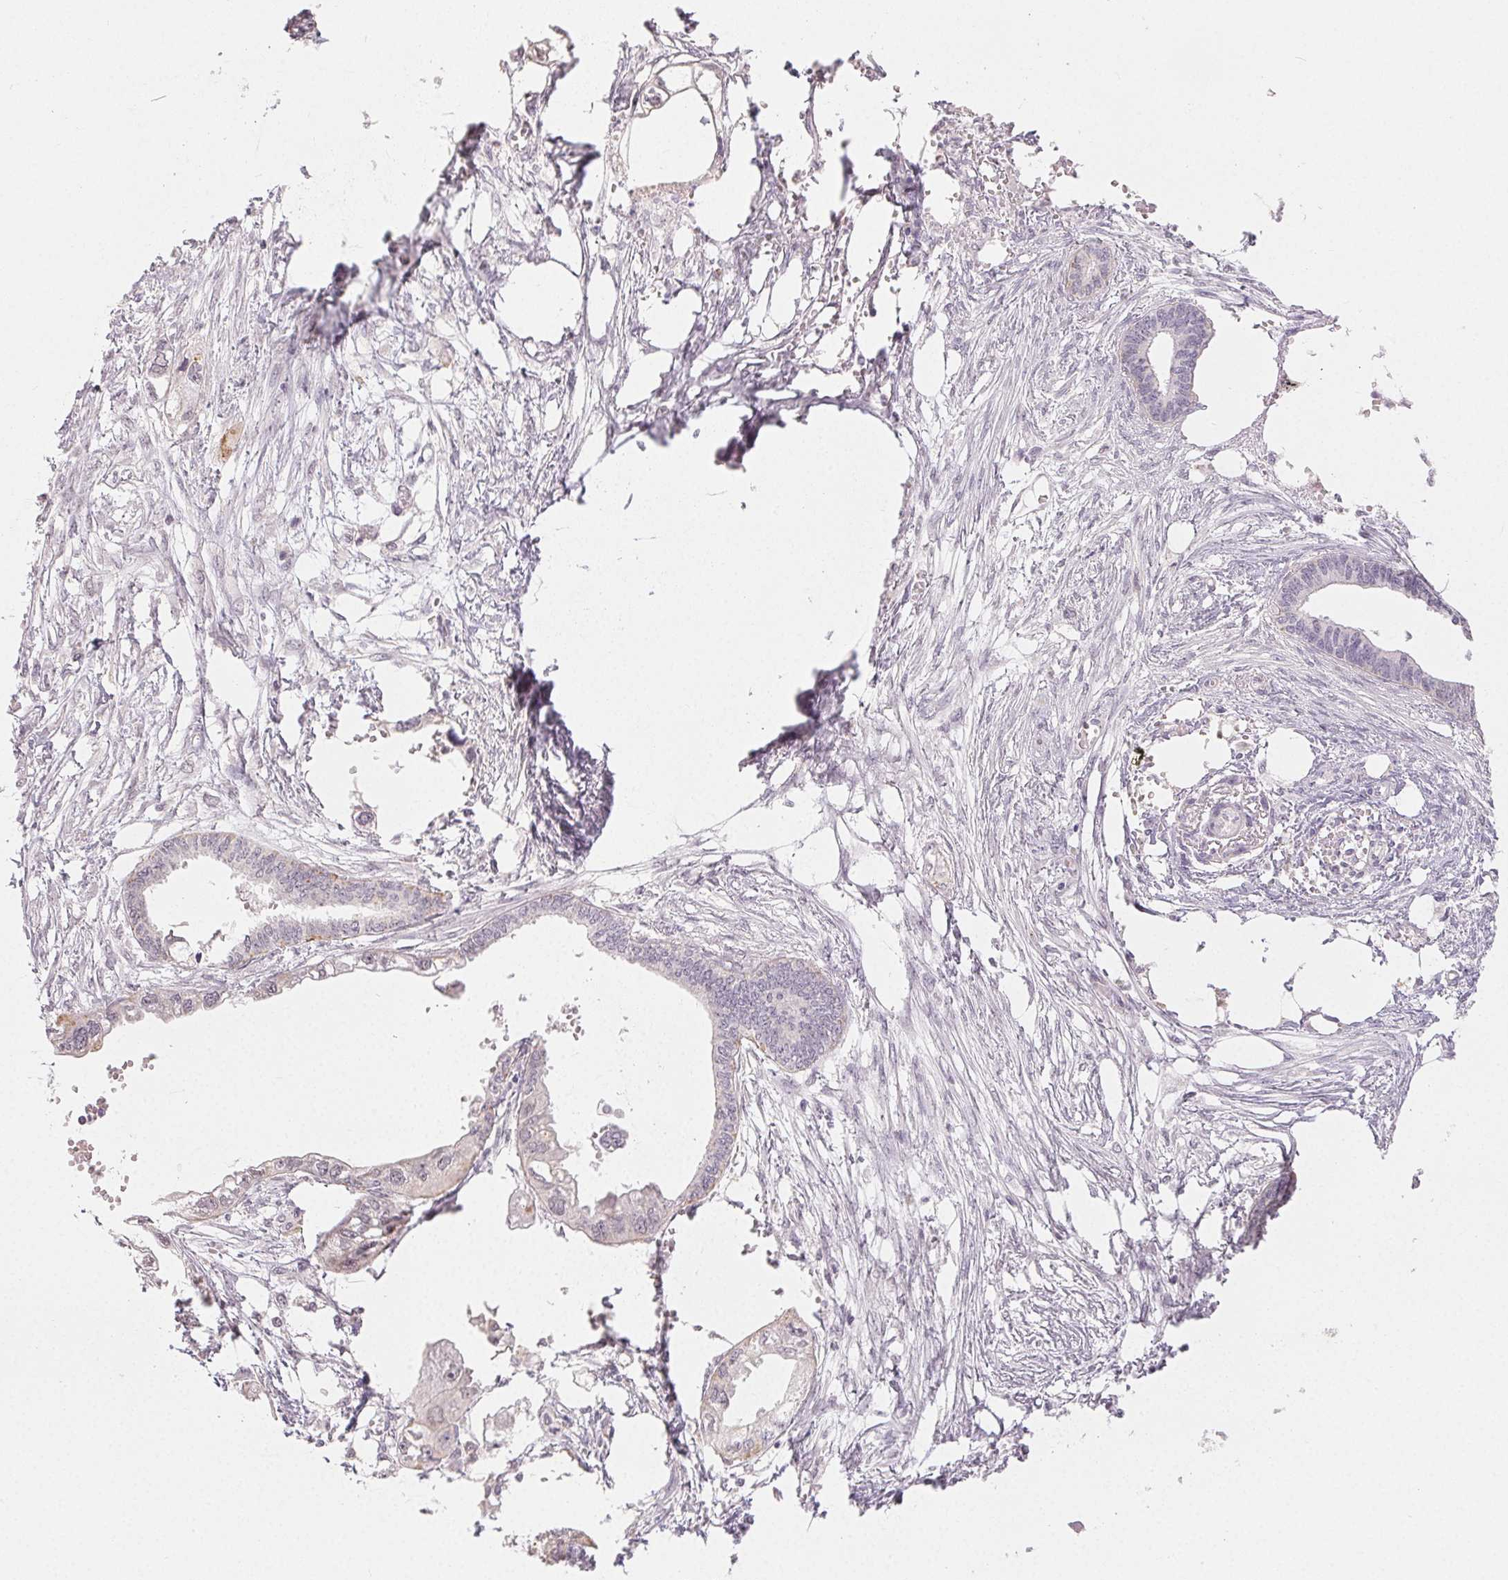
{"staining": {"intensity": "negative", "quantity": "none", "location": "none"}, "tissue": "endometrial cancer", "cell_type": "Tumor cells", "image_type": "cancer", "snomed": [{"axis": "morphology", "description": "Adenocarcinoma, NOS"}, {"axis": "morphology", "description": "Adenocarcinoma, metastatic, NOS"}, {"axis": "topography", "description": "Adipose tissue"}, {"axis": "topography", "description": "Endometrium"}], "caption": "DAB (3,3'-diaminobenzidine) immunohistochemical staining of endometrial cancer demonstrates no significant positivity in tumor cells.", "gene": "TMEM174", "patient": {"sex": "female", "age": 67}}